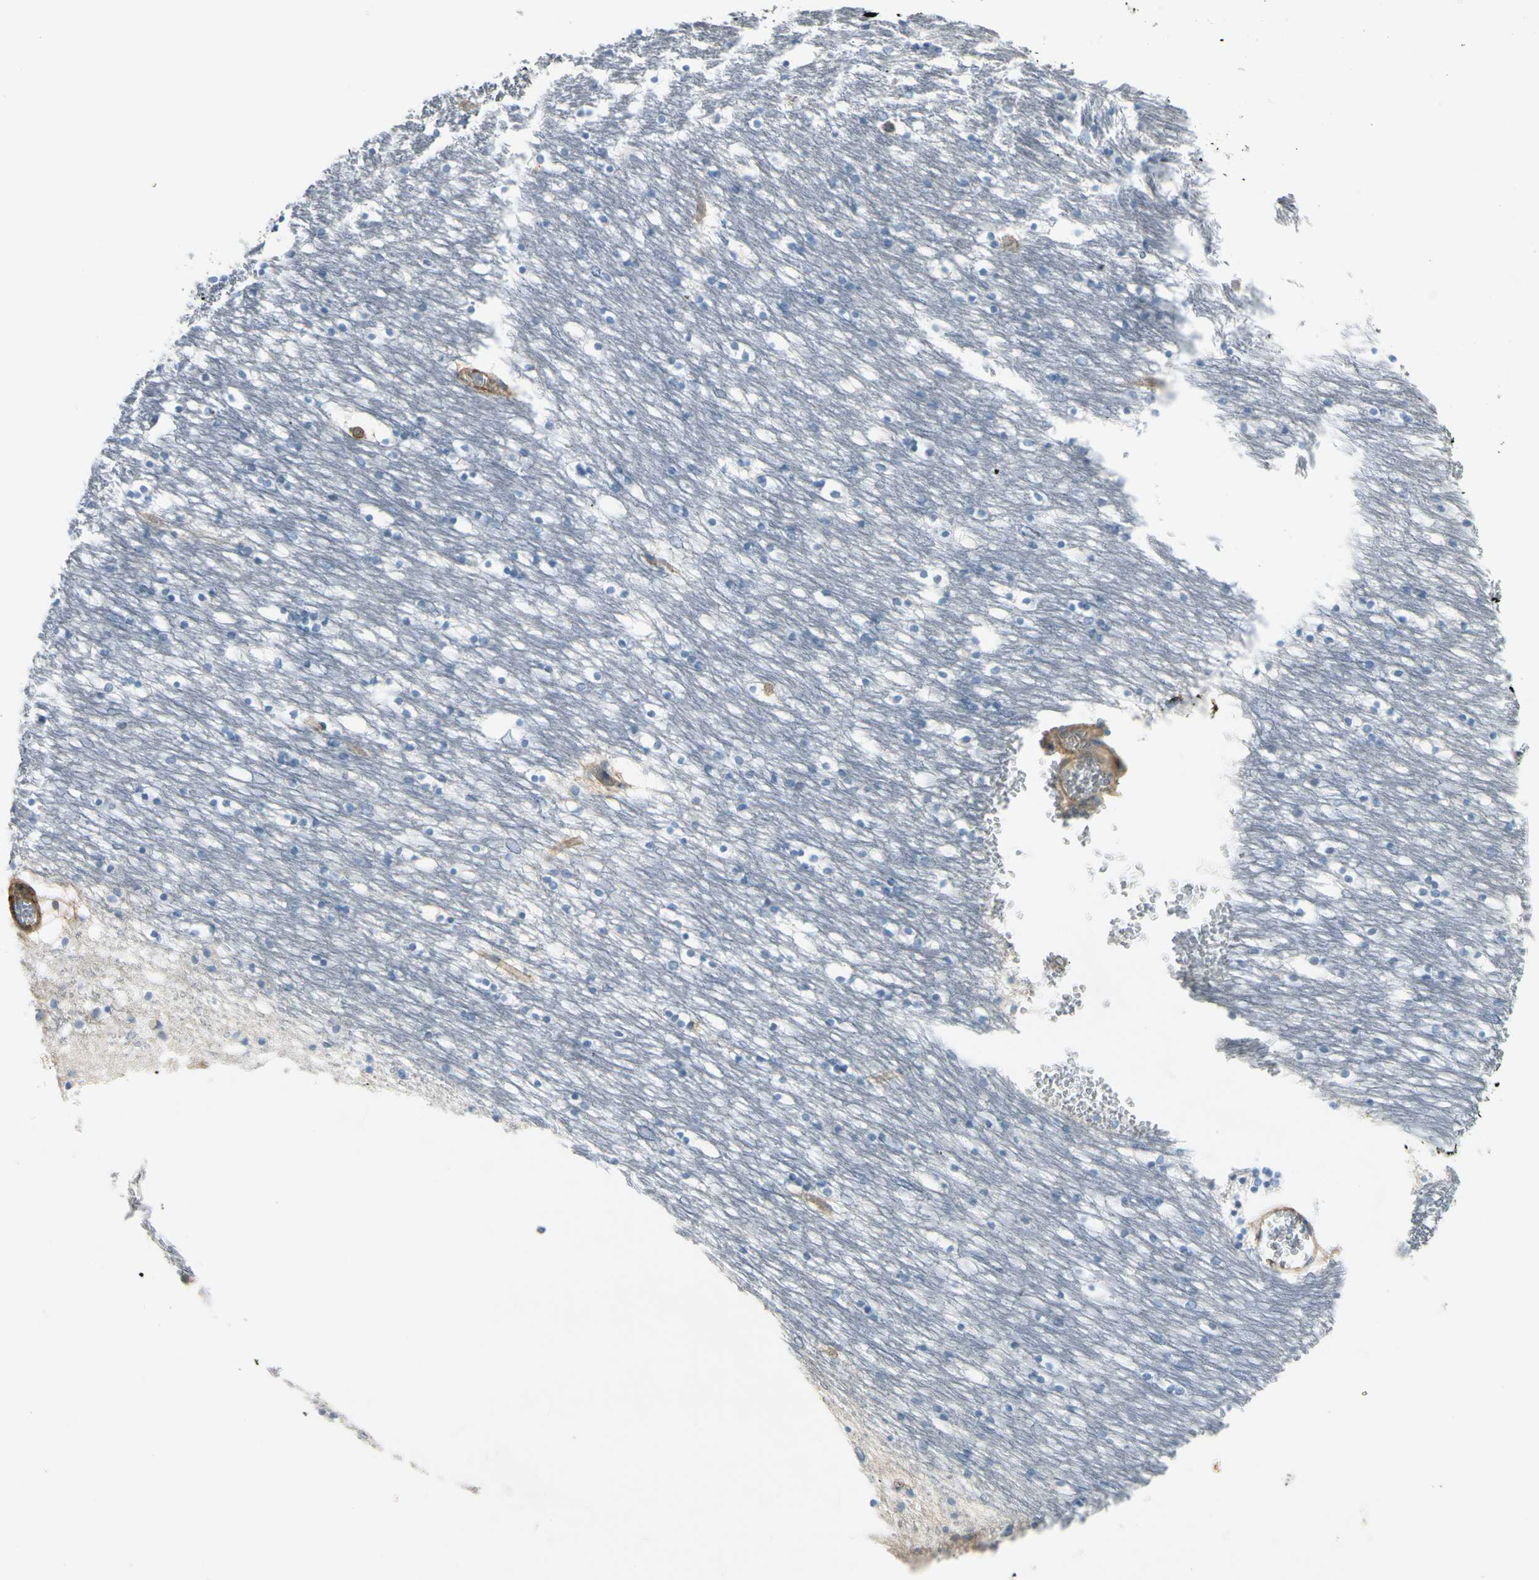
{"staining": {"intensity": "negative", "quantity": "none", "location": "none"}, "tissue": "caudate", "cell_type": "Glial cells", "image_type": "normal", "snomed": [{"axis": "morphology", "description": "Normal tissue, NOS"}, {"axis": "topography", "description": "Lateral ventricle wall"}], "caption": "A high-resolution photomicrograph shows immunohistochemistry staining of benign caudate, which shows no significant staining in glial cells. (Immunohistochemistry, brightfield microscopy, high magnification).", "gene": "ITGA3", "patient": {"sex": "male", "age": 45}}